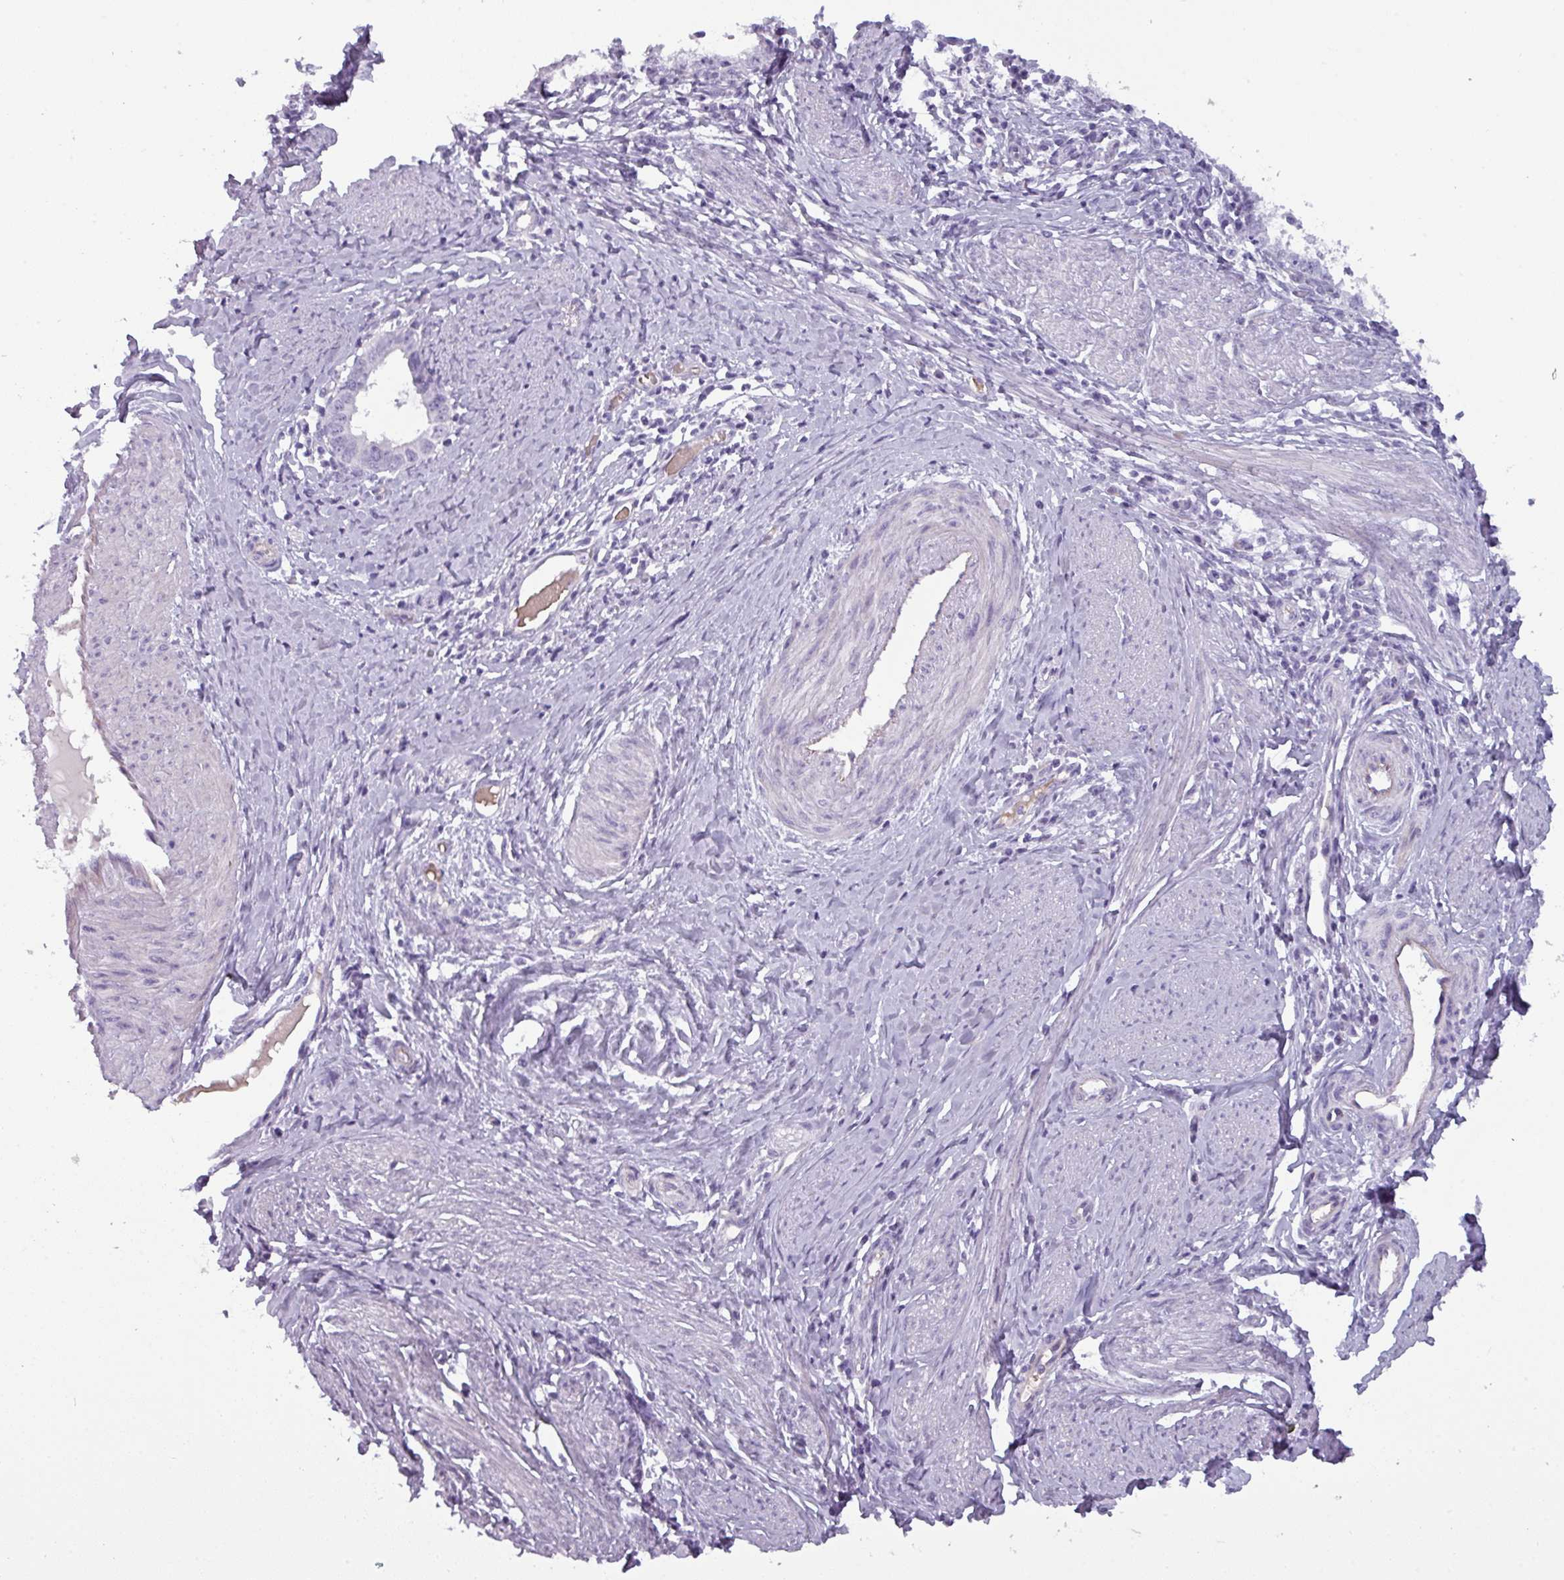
{"staining": {"intensity": "negative", "quantity": "none", "location": "none"}, "tissue": "cervical cancer", "cell_type": "Tumor cells", "image_type": "cancer", "snomed": [{"axis": "morphology", "description": "Adenocarcinoma, NOS"}, {"axis": "topography", "description": "Cervix"}], "caption": "DAB immunohistochemical staining of adenocarcinoma (cervical) exhibits no significant expression in tumor cells.", "gene": "AREL1", "patient": {"sex": "female", "age": 36}}